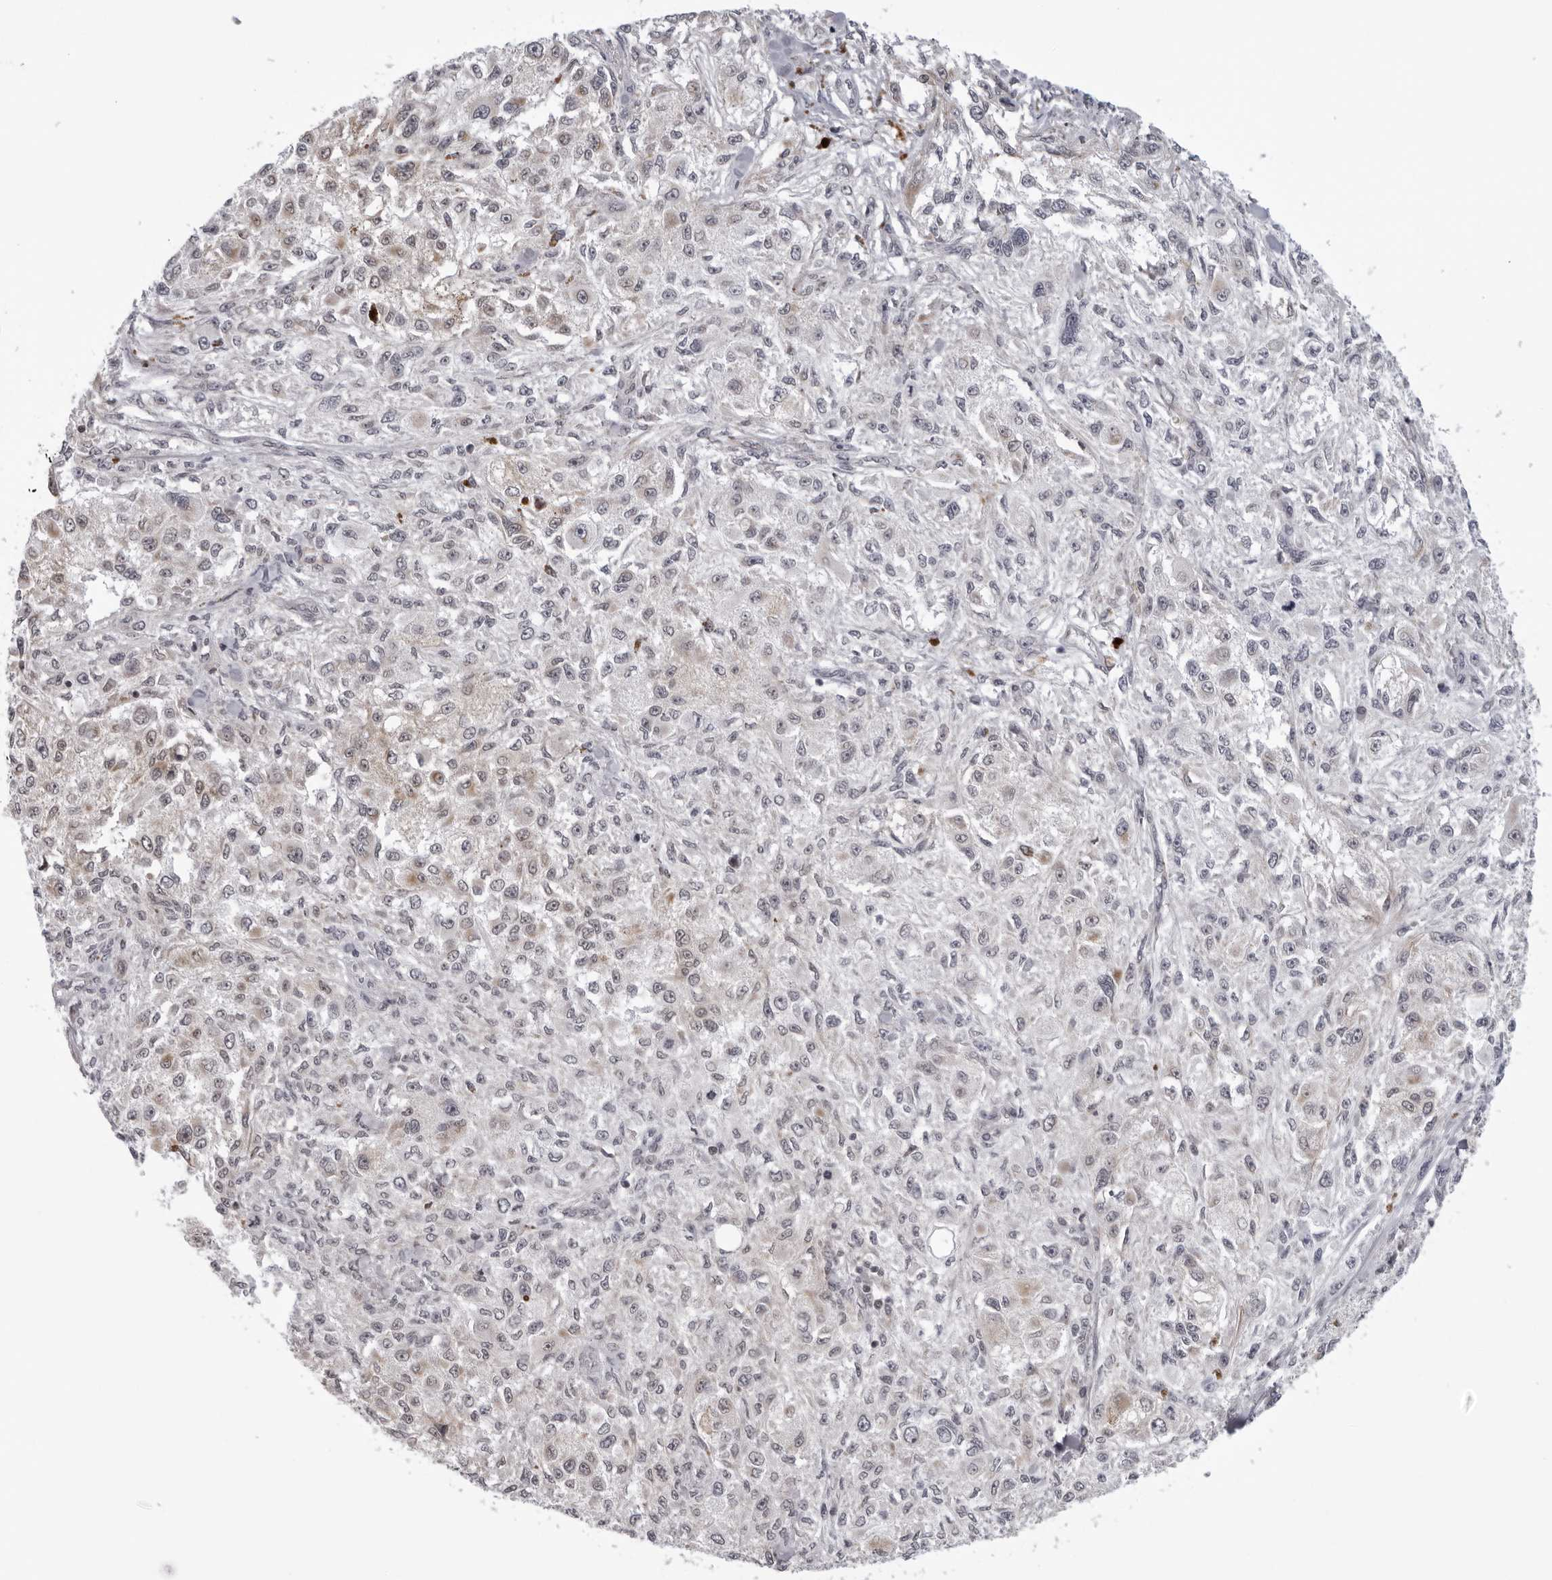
{"staining": {"intensity": "negative", "quantity": "none", "location": "none"}, "tissue": "melanoma", "cell_type": "Tumor cells", "image_type": "cancer", "snomed": [{"axis": "morphology", "description": "Necrosis, NOS"}, {"axis": "morphology", "description": "Malignant melanoma, NOS"}, {"axis": "topography", "description": "Skin"}], "caption": "IHC photomicrograph of human malignant melanoma stained for a protein (brown), which displays no expression in tumor cells.", "gene": "MRPS15", "patient": {"sex": "female", "age": 87}}